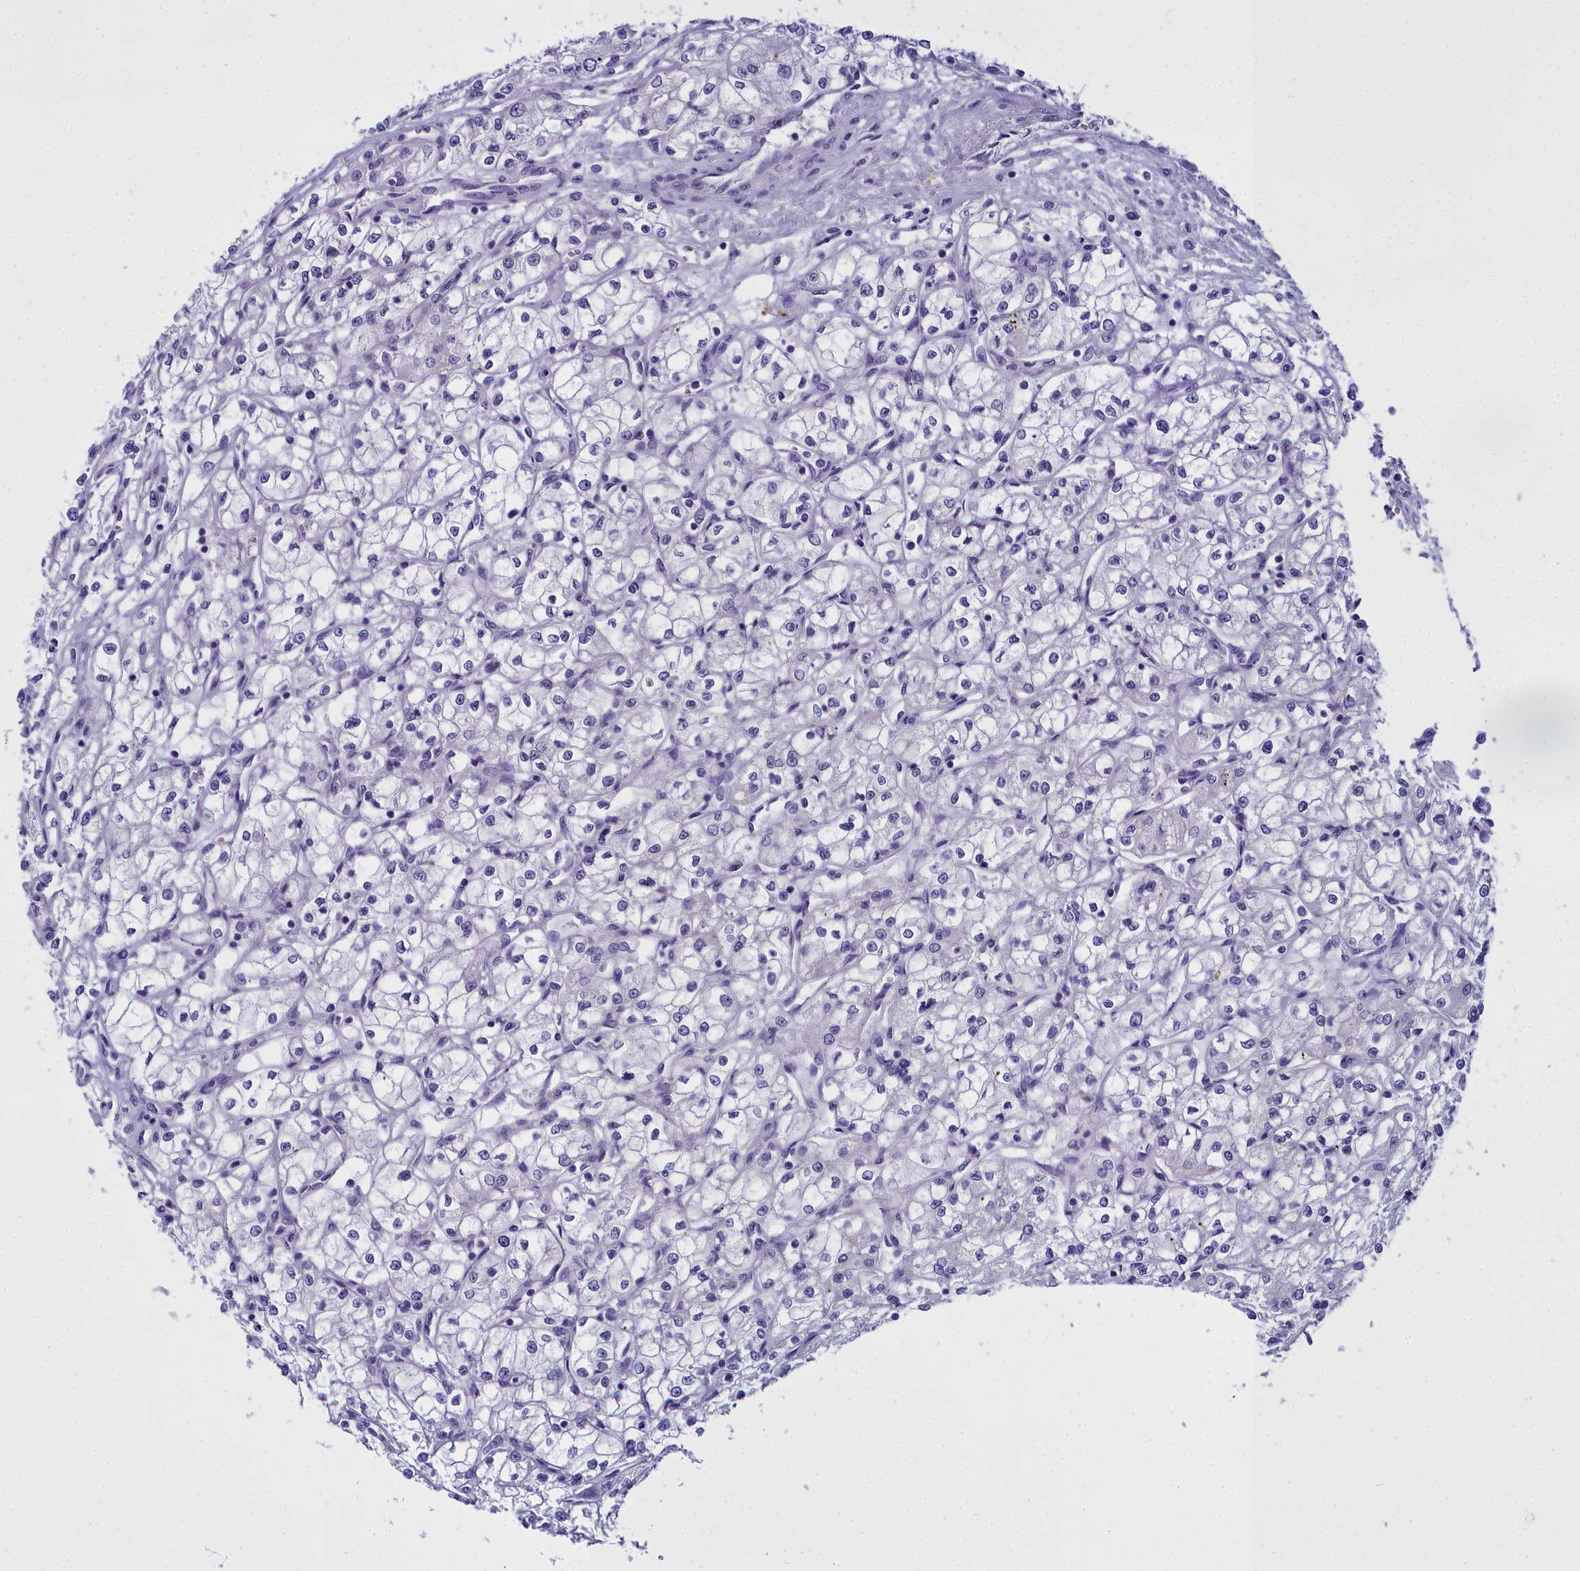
{"staining": {"intensity": "negative", "quantity": "none", "location": "none"}, "tissue": "renal cancer", "cell_type": "Tumor cells", "image_type": "cancer", "snomed": [{"axis": "morphology", "description": "Adenocarcinoma, NOS"}, {"axis": "topography", "description": "Kidney"}], "caption": "Immunohistochemistry (IHC) photomicrograph of adenocarcinoma (renal) stained for a protein (brown), which demonstrates no expression in tumor cells.", "gene": "TIMM22", "patient": {"sex": "male", "age": 59}}